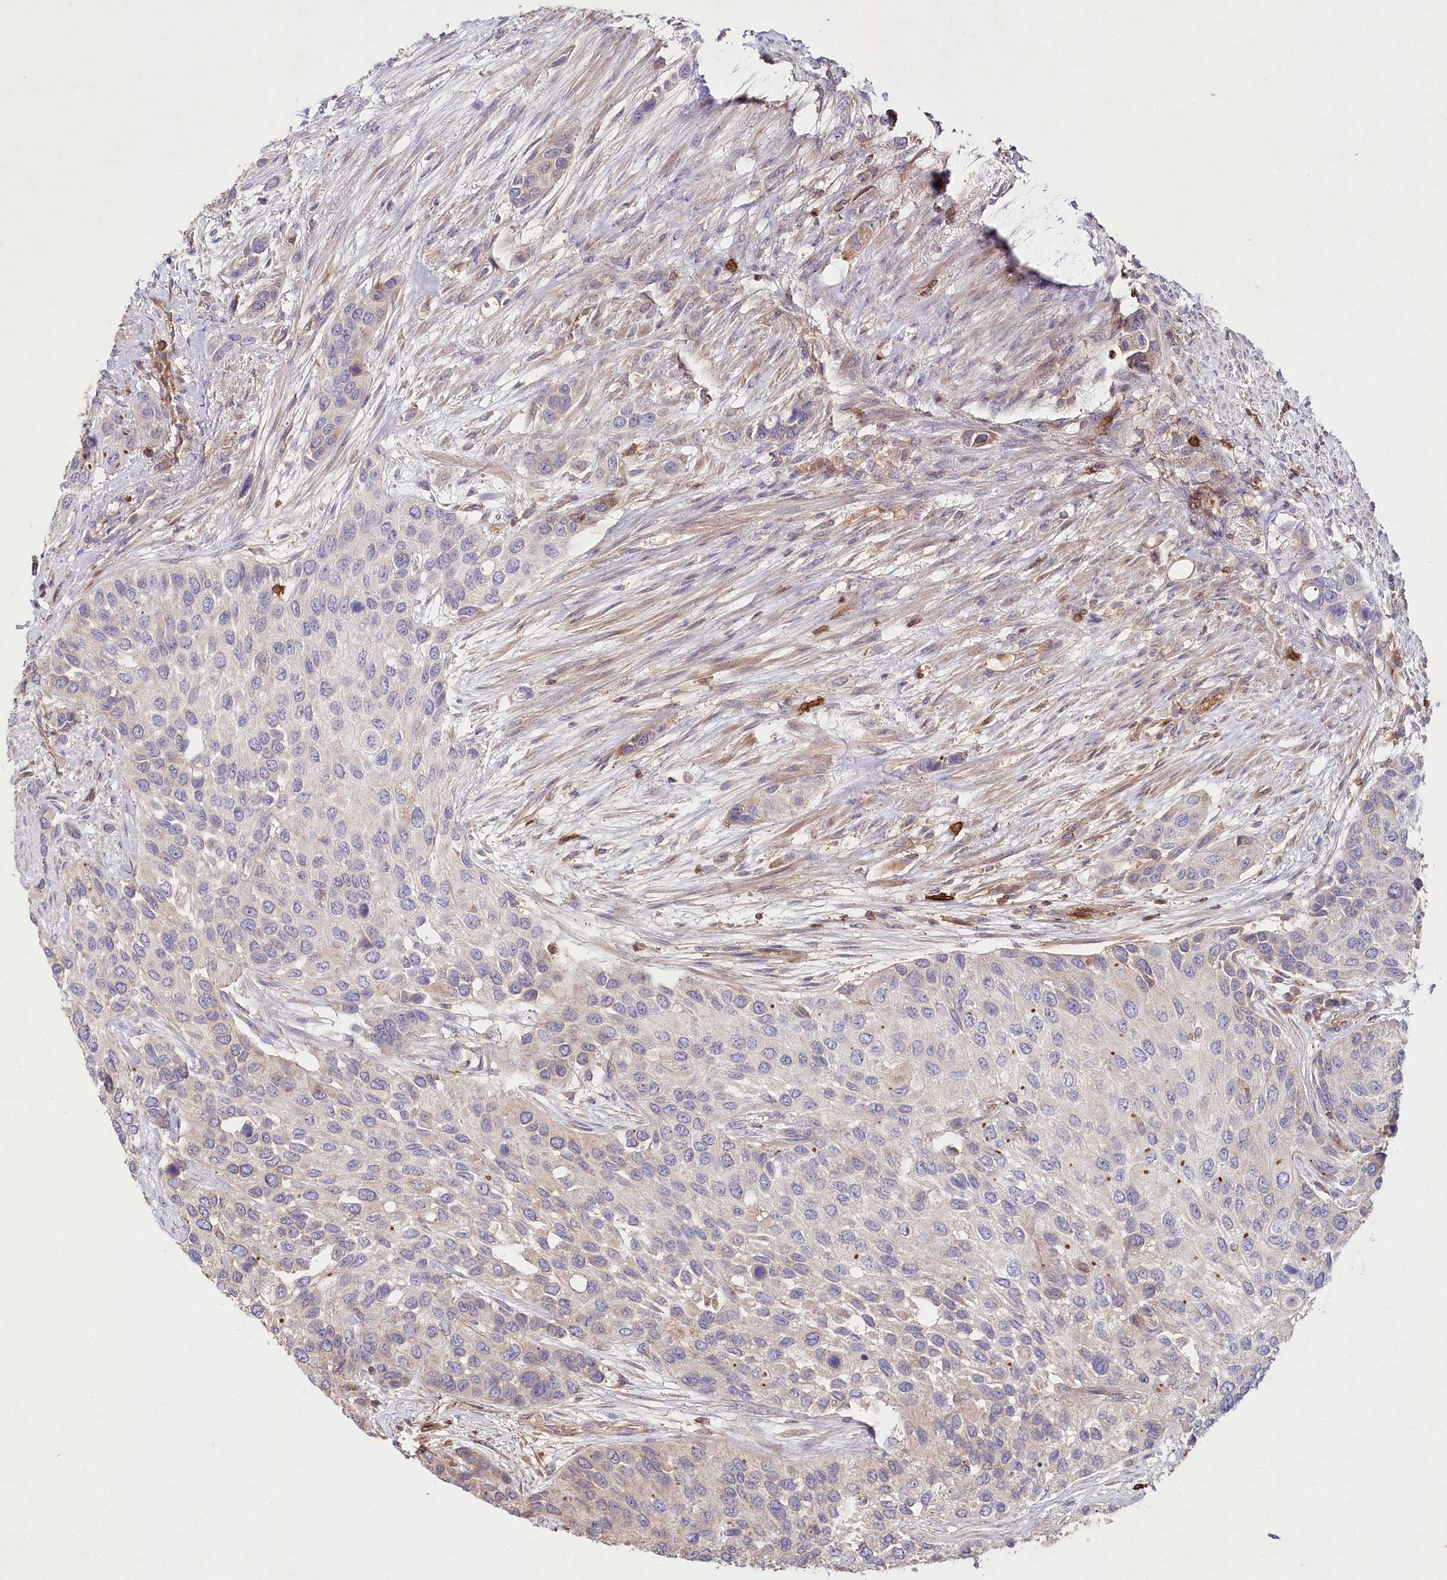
{"staining": {"intensity": "negative", "quantity": "none", "location": "none"}, "tissue": "urothelial cancer", "cell_type": "Tumor cells", "image_type": "cancer", "snomed": [{"axis": "morphology", "description": "Normal tissue, NOS"}, {"axis": "morphology", "description": "Urothelial carcinoma, High grade"}, {"axis": "topography", "description": "Vascular tissue"}, {"axis": "topography", "description": "Urinary bladder"}], "caption": "Tumor cells are negative for brown protein staining in urothelial cancer.", "gene": "RBP5", "patient": {"sex": "female", "age": 56}}